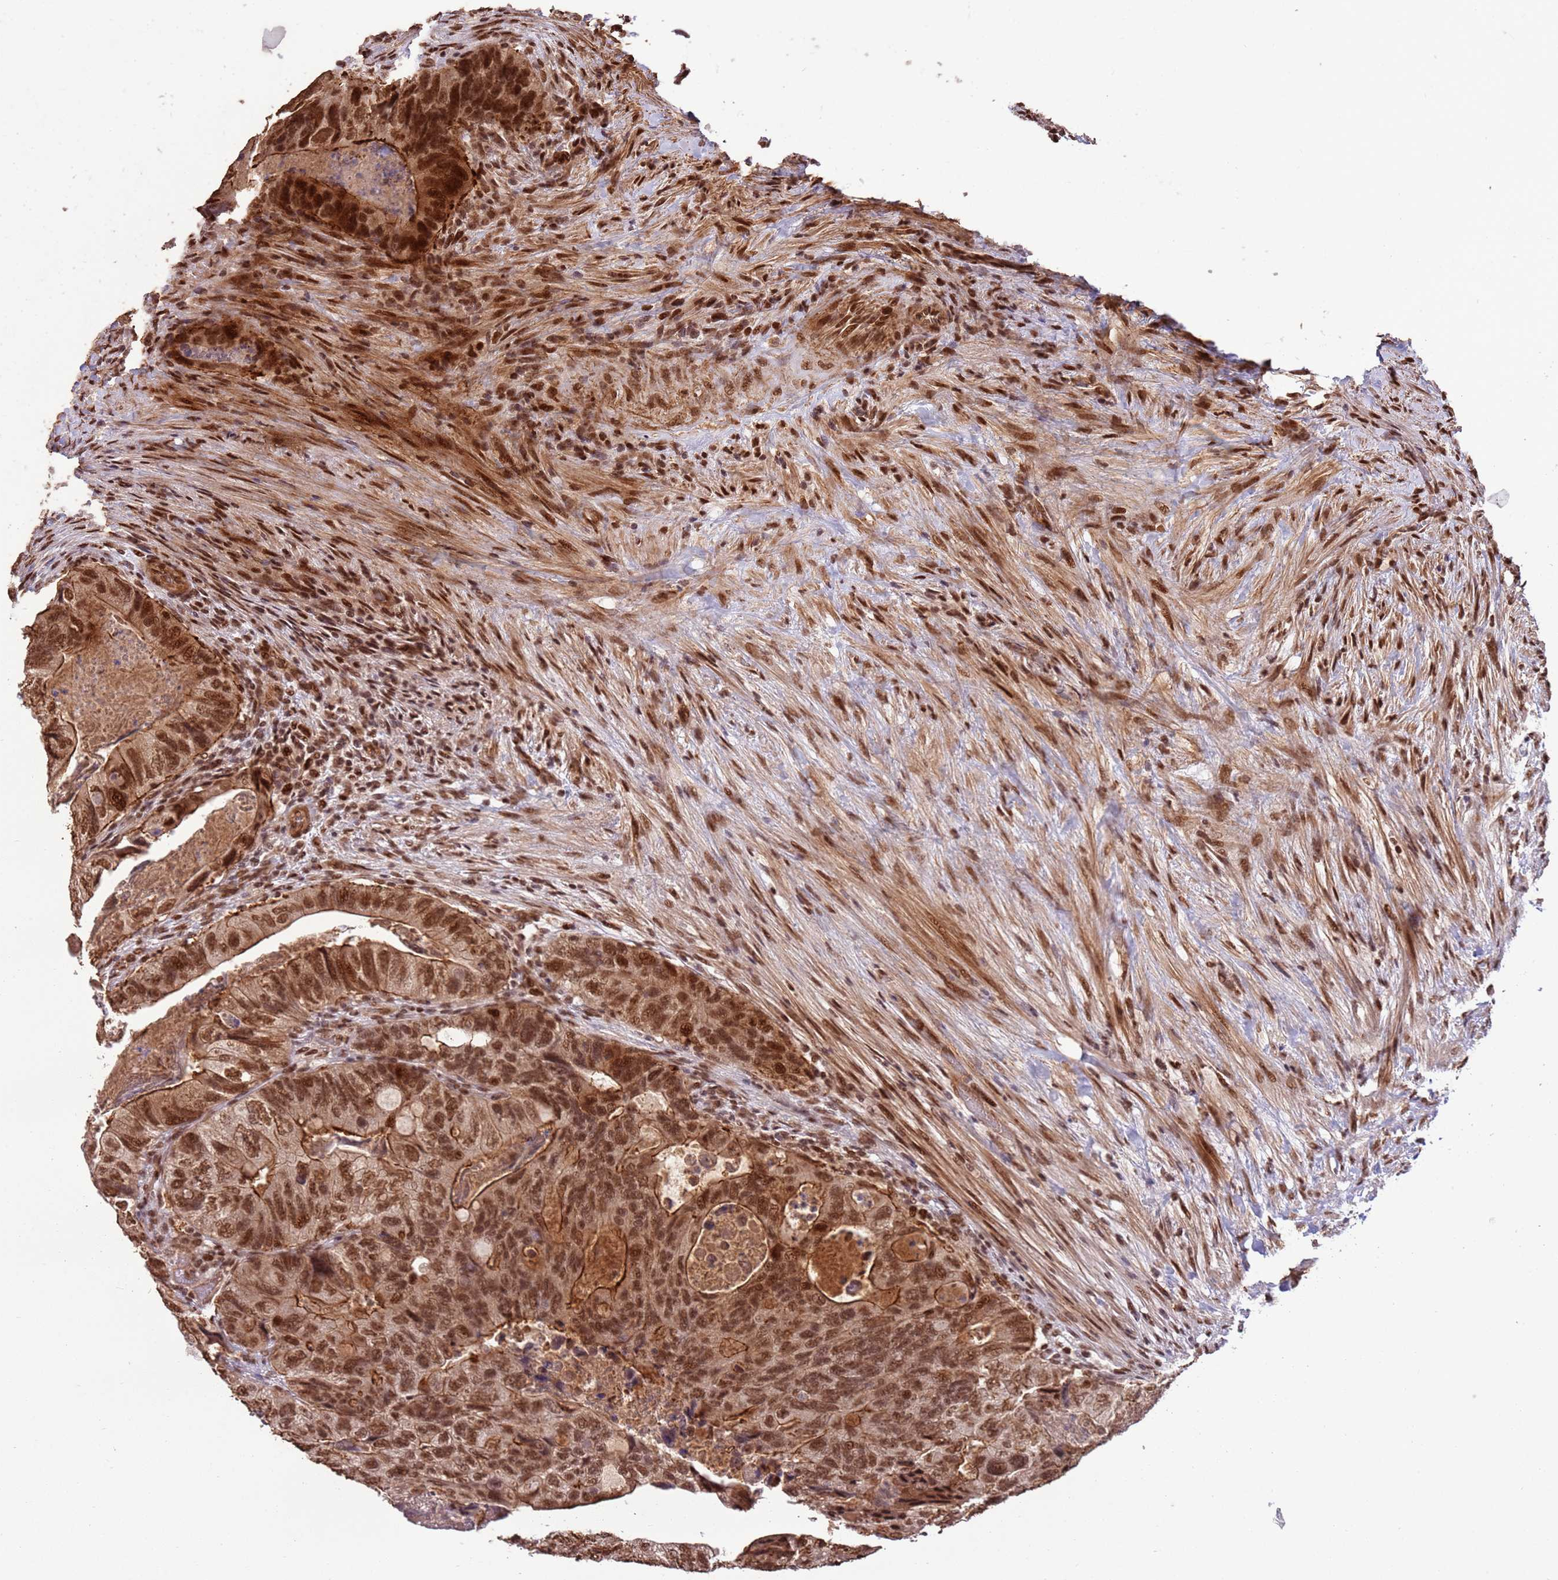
{"staining": {"intensity": "strong", "quantity": ">75%", "location": "cytoplasmic/membranous,nuclear"}, "tissue": "colorectal cancer", "cell_type": "Tumor cells", "image_type": "cancer", "snomed": [{"axis": "morphology", "description": "Adenocarcinoma, NOS"}, {"axis": "topography", "description": "Rectum"}], "caption": "Immunohistochemistry image of neoplastic tissue: human colorectal adenocarcinoma stained using IHC exhibits high levels of strong protein expression localized specifically in the cytoplasmic/membranous and nuclear of tumor cells, appearing as a cytoplasmic/membranous and nuclear brown color.", "gene": "ZBTB12", "patient": {"sex": "male", "age": 63}}